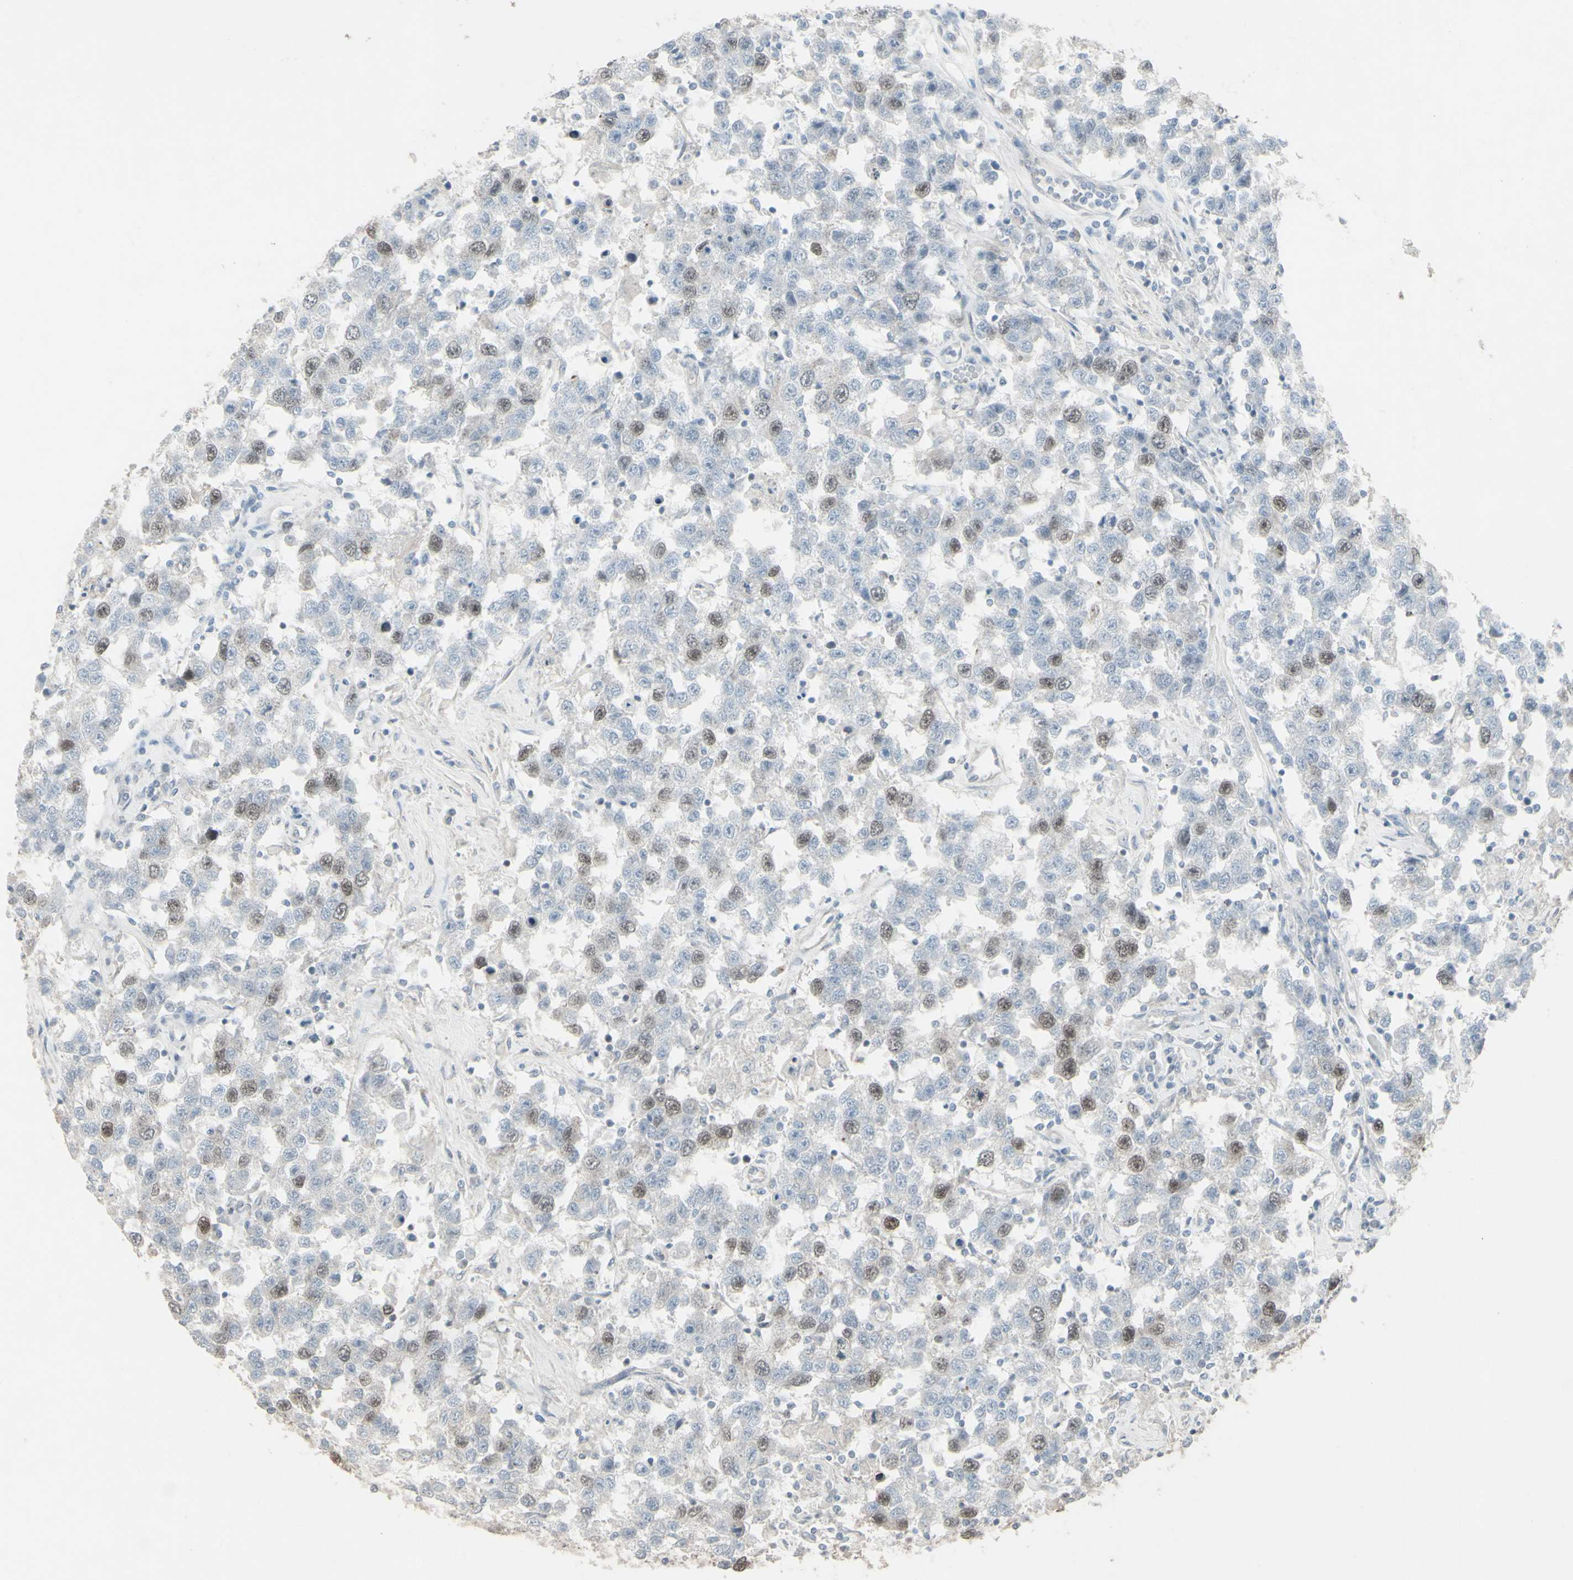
{"staining": {"intensity": "weak", "quantity": "25%-75%", "location": "nuclear"}, "tissue": "testis cancer", "cell_type": "Tumor cells", "image_type": "cancer", "snomed": [{"axis": "morphology", "description": "Seminoma, NOS"}, {"axis": "topography", "description": "Testis"}], "caption": "A high-resolution micrograph shows IHC staining of testis cancer, which exhibits weak nuclear positivity in about 25%-75% of tumor cells. Using DAB (brown) and hematoxylin (blue) stains, captured at high magnification using brightfield microscopy.", "gene": "GMNN", "patient": {"sex": "male", "age": 41}}